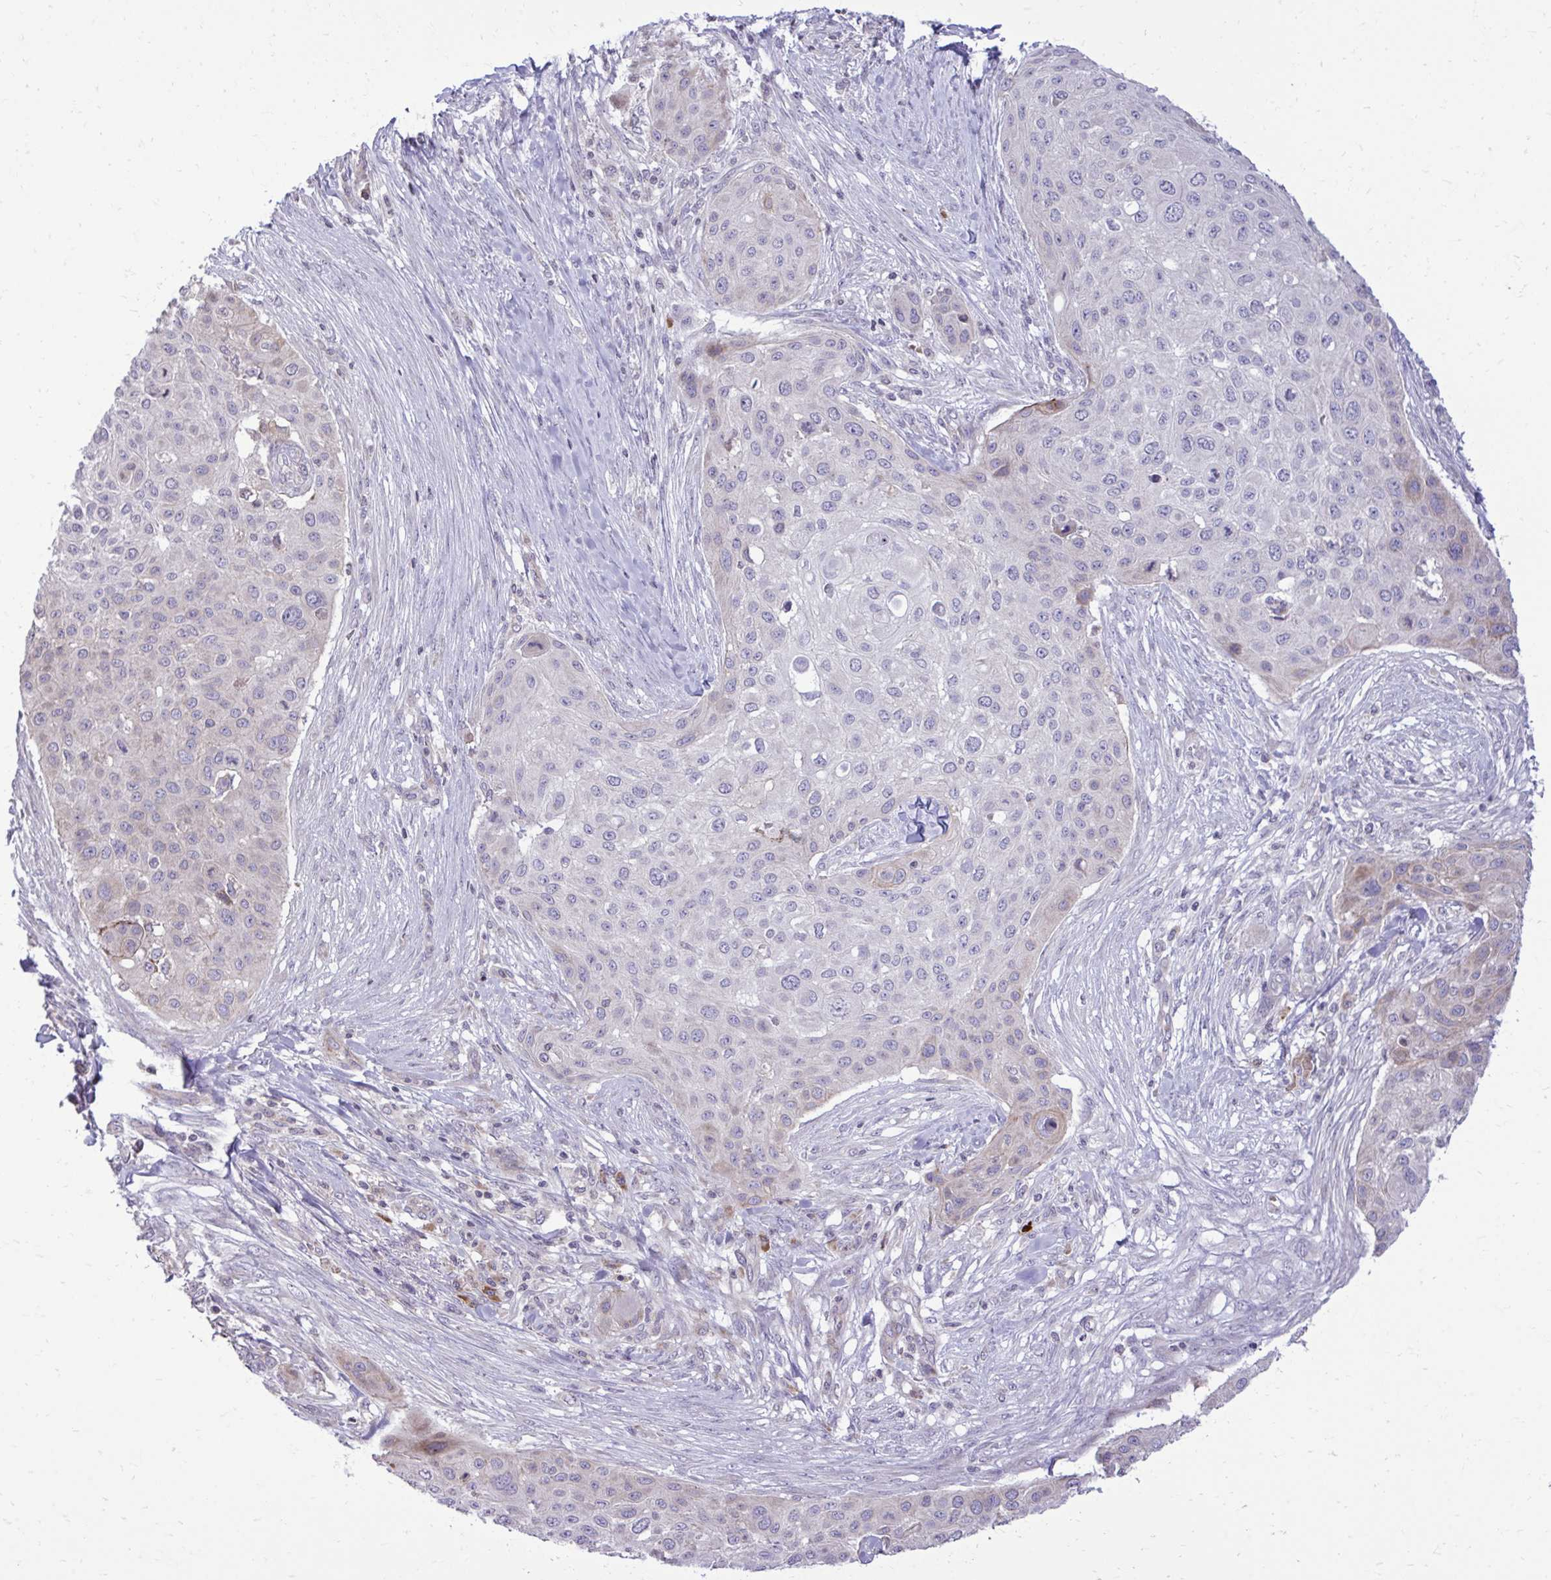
{"staining": {"intensity": "weak", "quantity": "<25%", "location": "cytoplasmic/membranous"}, "tissue": "skin cancer", "cell_type": "Tumor cells", "image_type": "cancer", "snomed": [{"axis": "morphology", "description": "Squamous cell carcinoma, NOS"}, {"axis": "topography", "description": "Skin"}], "caption": "A photomicrograph of human skin cancer (squamous cell carcinoma) is negative for staining in tumor cells.", "gene": "METTL9", "patient": {"sex": "female", "age": 87}}